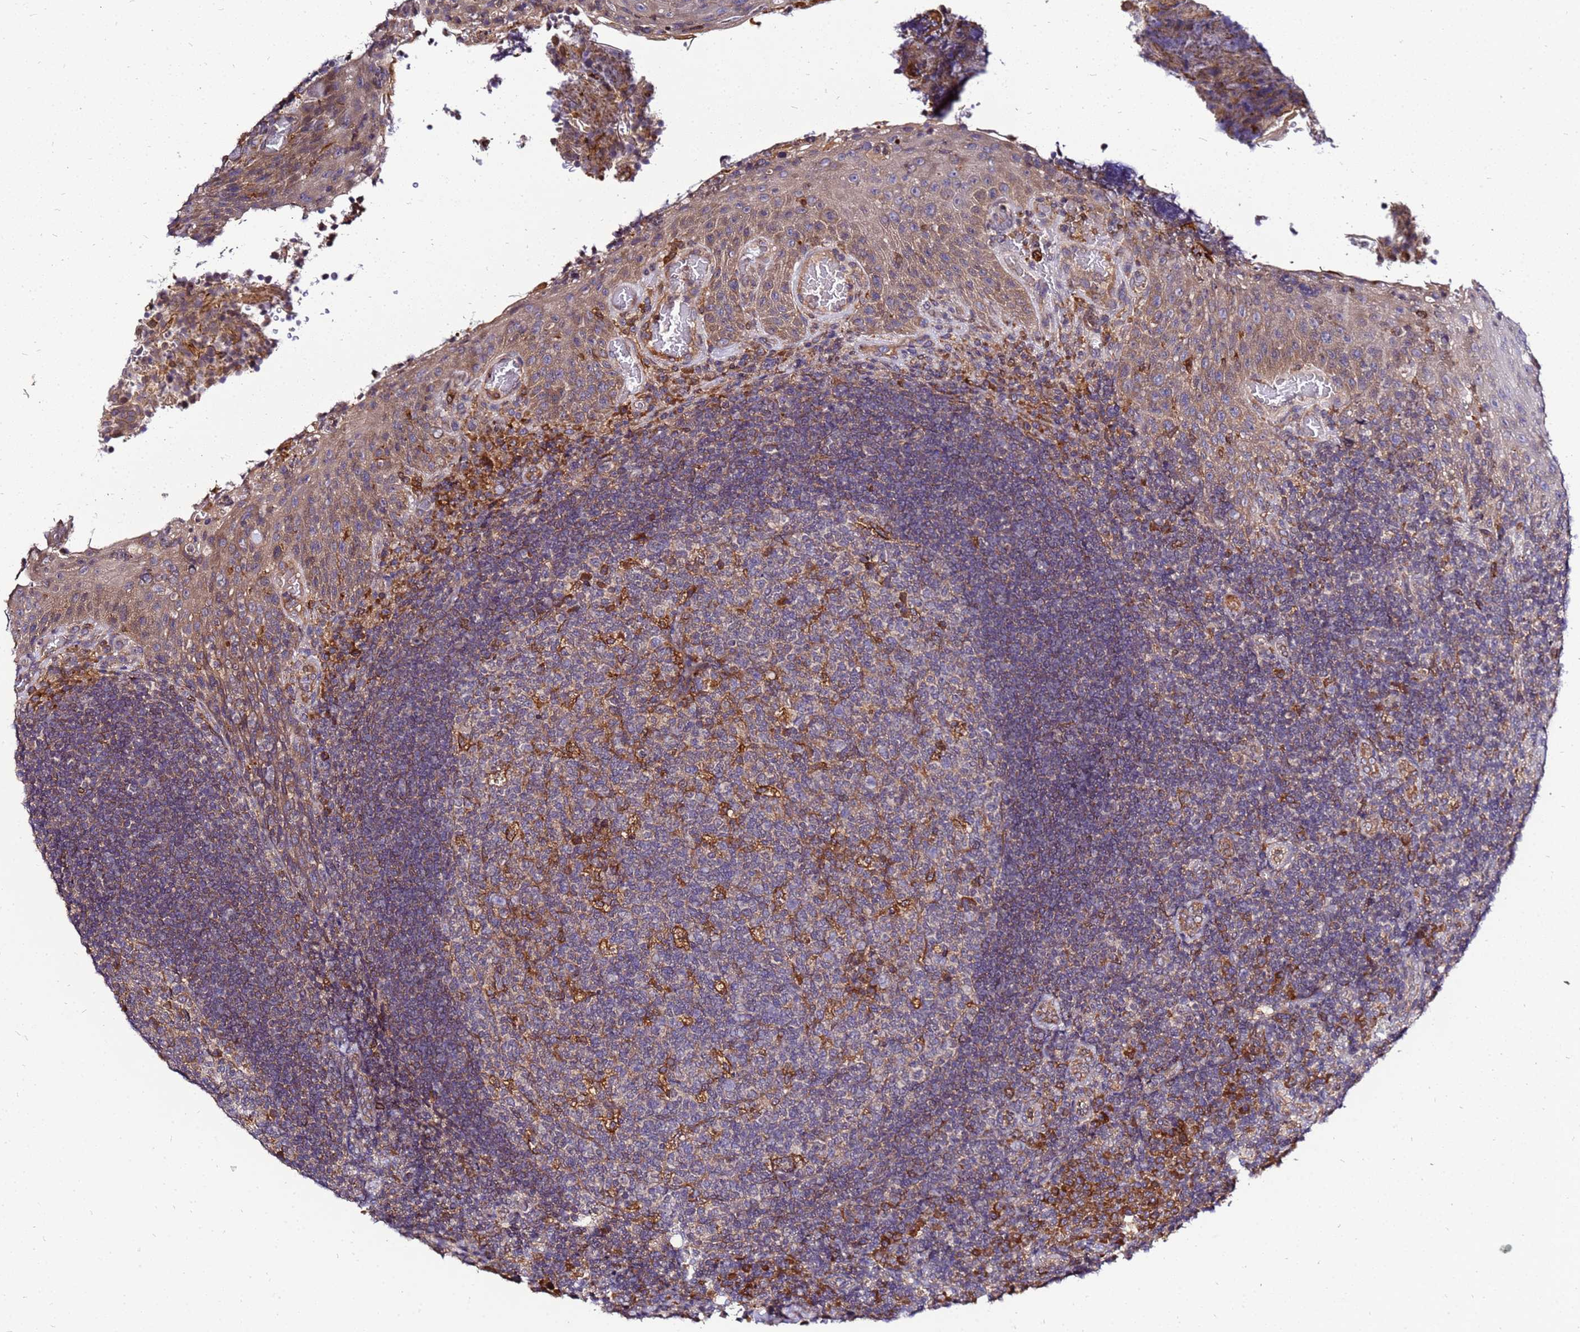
{"staining": {"intensity": "moderate", "quantity": "<25%", "location": "cytoplasmic/membranous"}, "tissue": "tonsil", "cell_type": "Germinal center cells", "image_type": "normal", "snomed": [{"axis": "morphology", "description": "Normal tissue, NOS"}, {"axis": "topography", "description": "Tonsil"}], "caption": "Germinal center cells demonstrate low levels of moderate cytoplasmic/membranous staining in about <25% of cells in benign tonsil. (DAB IHC, brown staining for protein, blue staining for nuclei).", "gene": "ADPGK", "patient": {"sex": "male", "age": 17}}